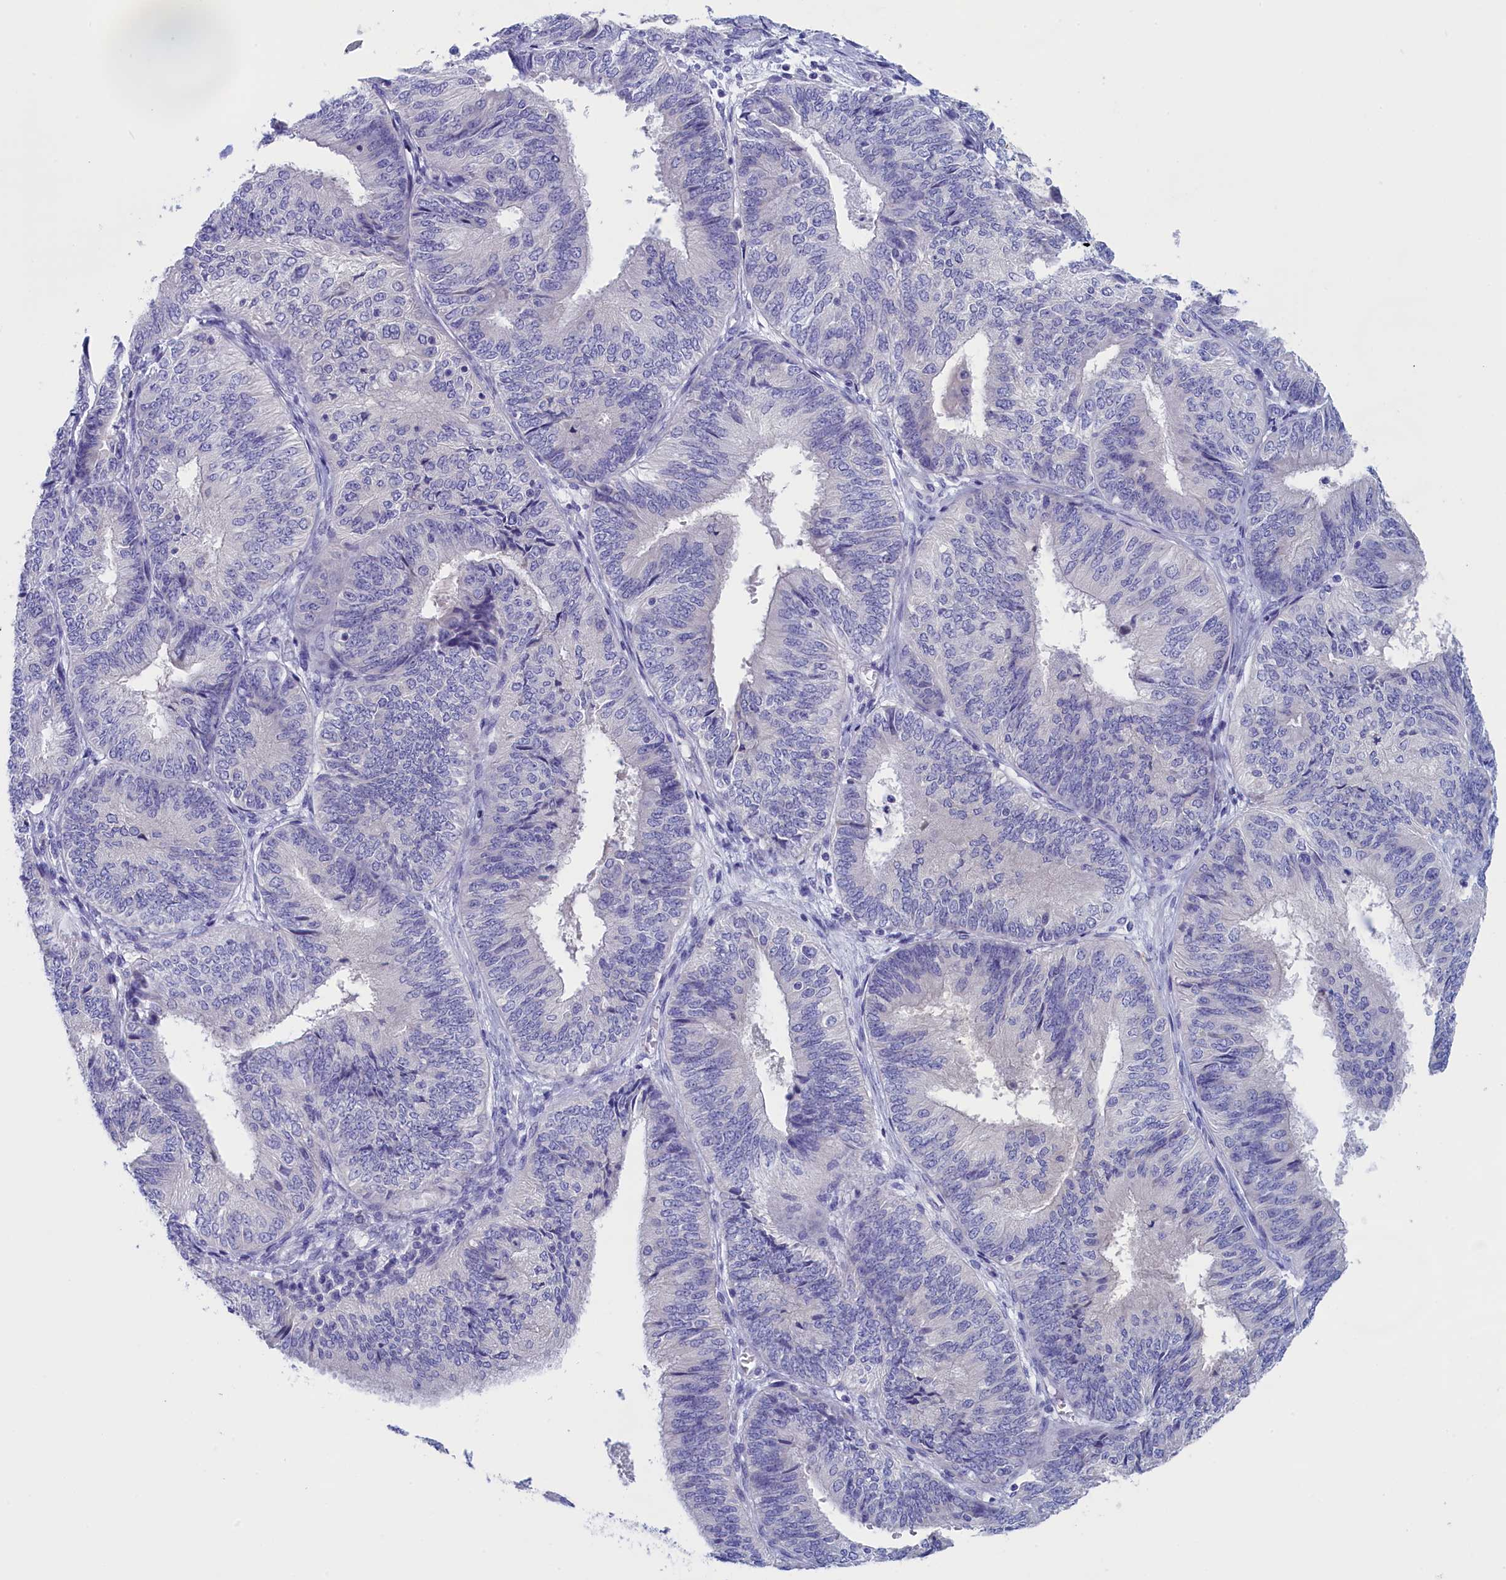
{"staining": {"intensity": "negative", "quantity": "none", "location": "none"}, "tissue": "endometrial cancer", "cell_type": "Tumor cells", "image_type": "cancer", "snomed": [{"axis": "morphology", "description": "Adenocarcinoma, NOS"}, {"axis": "topography", "description": "Endometrium"}], "caption": "Immunohistochemical staining of adenocarcinoma (endometrial) demonstrates no significant expression in tumor cells. Nuclei are stained in blue.", "gene": "ANKRD2", "patient": {"sex": "female", "age": 58}}